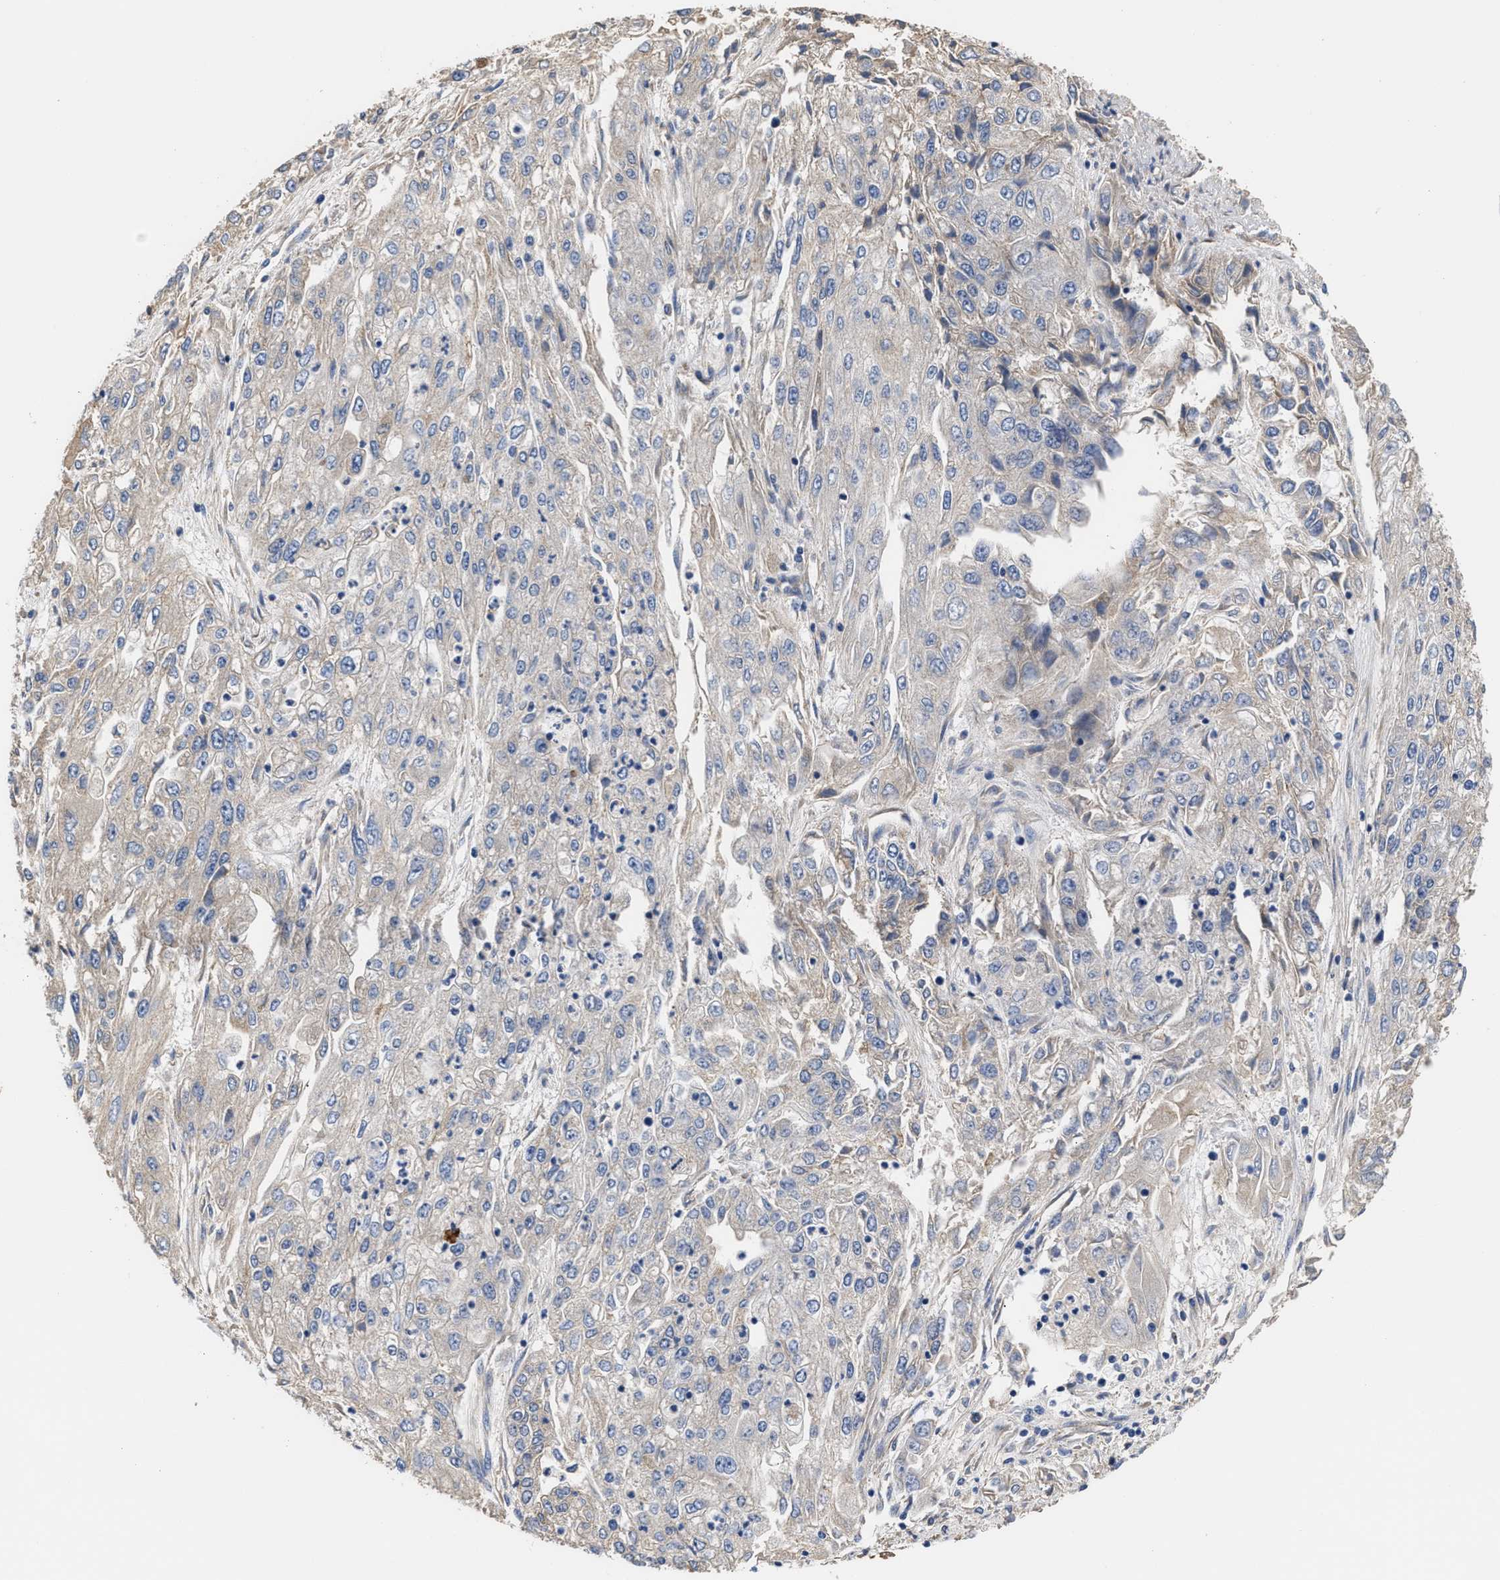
{"staining": {"intensity": "negative", "quantity": "none", "location": "none"}, "tissue": "endometrial cancer", "cell_type": "Tumor cells", "image_type": "cancer", "snomed": [{"axis": "morphology", "description": "Adenocarcinoma, NOS"}, {"axis": "topography", "description": "Endometrium"}], "caption": "The histopathology image shows no significant expression in tumor cells of endometrial cancer. (DAB (3,3'-diaminobenzidine) immunohistochemistry (IHC) visualized using brightfield microscopy, high magnification).", "gene": "KLB", "patient": {"sex": "female", "age": 49}}